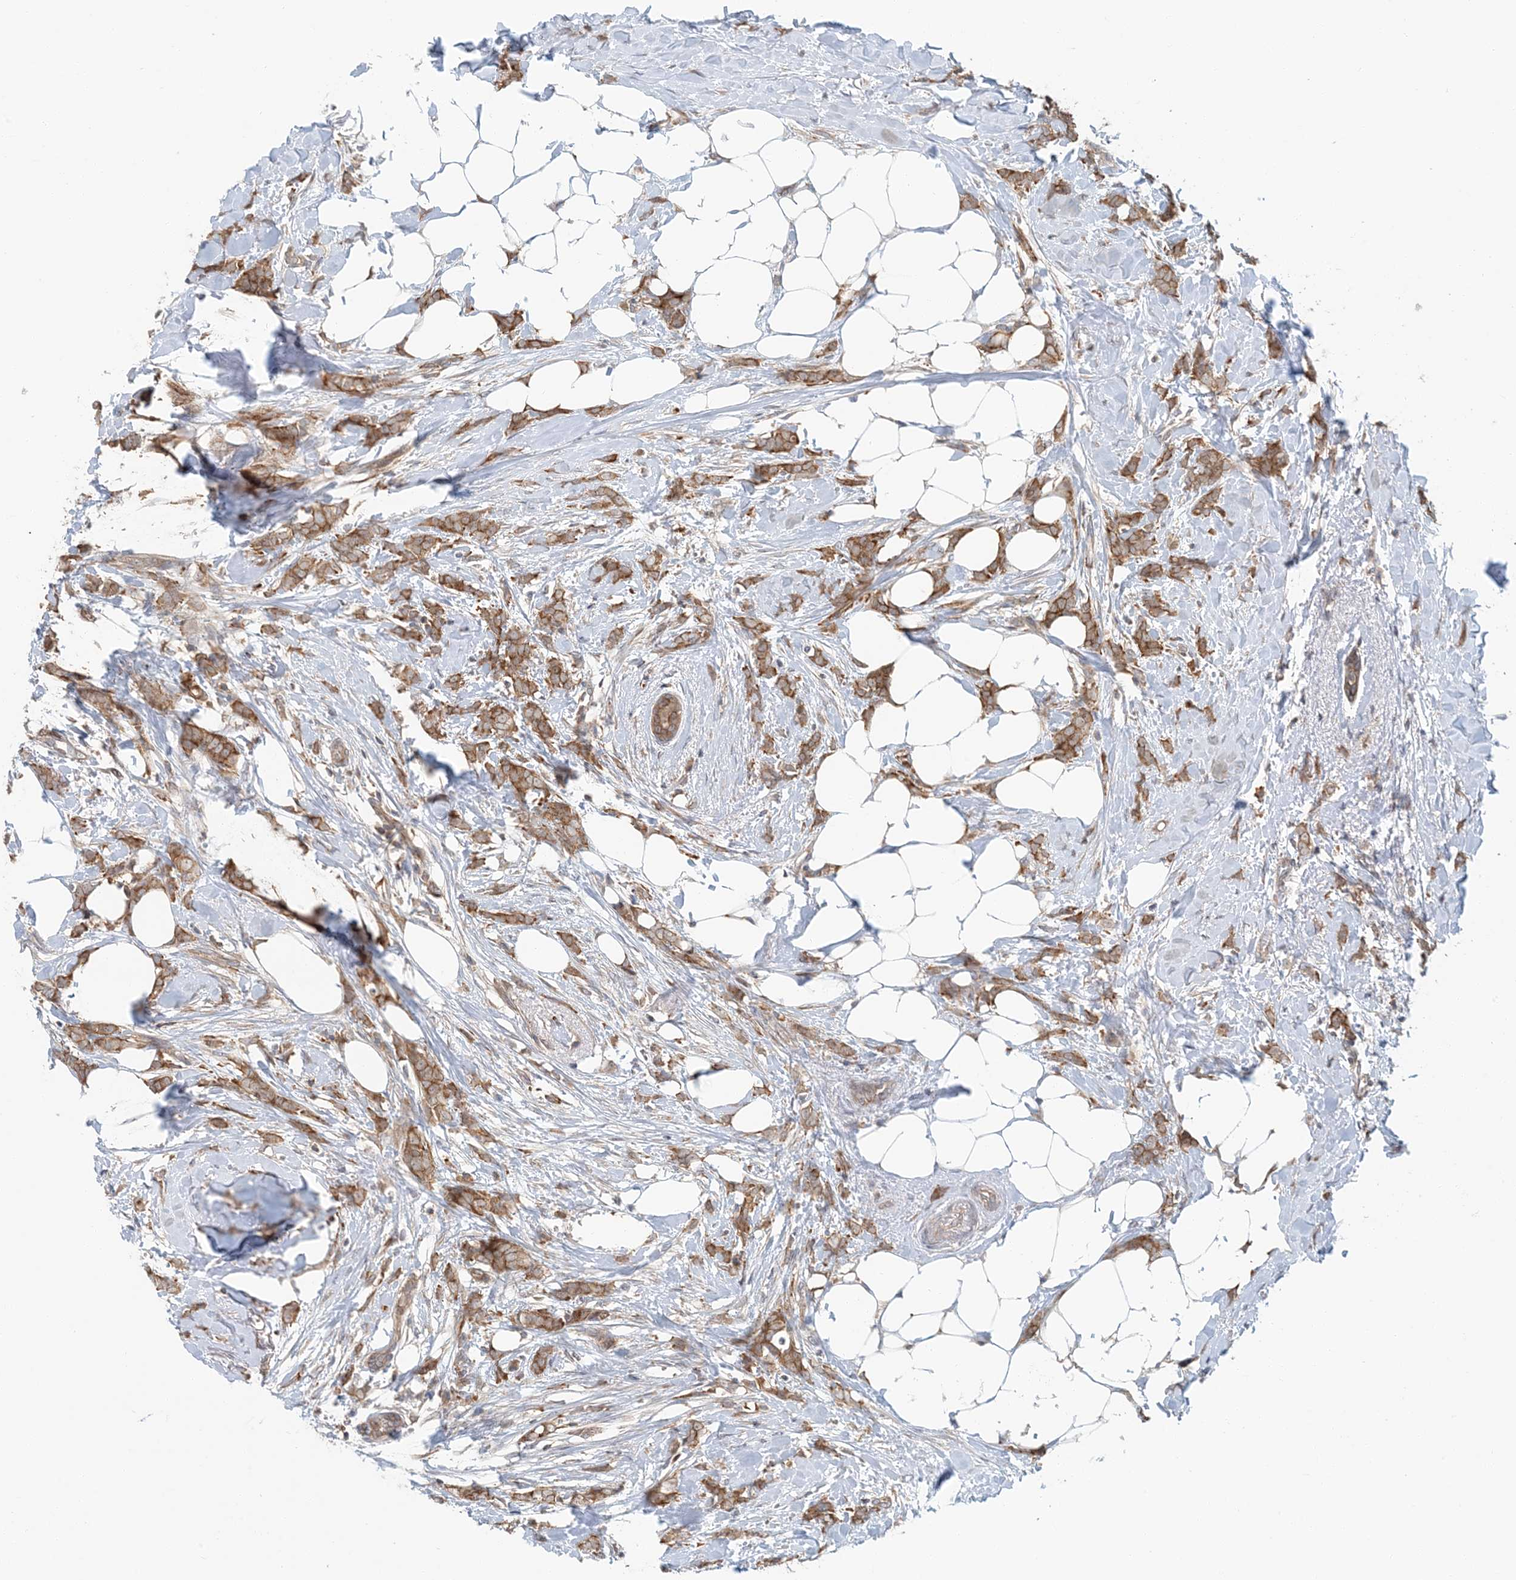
{"staining": {"intensity": "moderate", "quantity": ">75%", "location": "cytoplasmic/membranous"}, "tissue": "breast cancer", "cell_type": "Tumor cells", "image_type": "cancer", "snomed": [{"axis": "morphology", "description": "Lobular carcinoma, in situ"}, {"axis": "morphology", "description": "Lobular carcinoma"}, {"axis": "topography", "description": "Breast"}], "caption": "Immunohistochemical staining of human breast lobular carcinoma in situ demonstrates moderate cytoplasmic/membranous protein expression in about >75% of tumor cells.", "gene": "ATP13A2", "patient": {"sex": "female", "age": 41}}